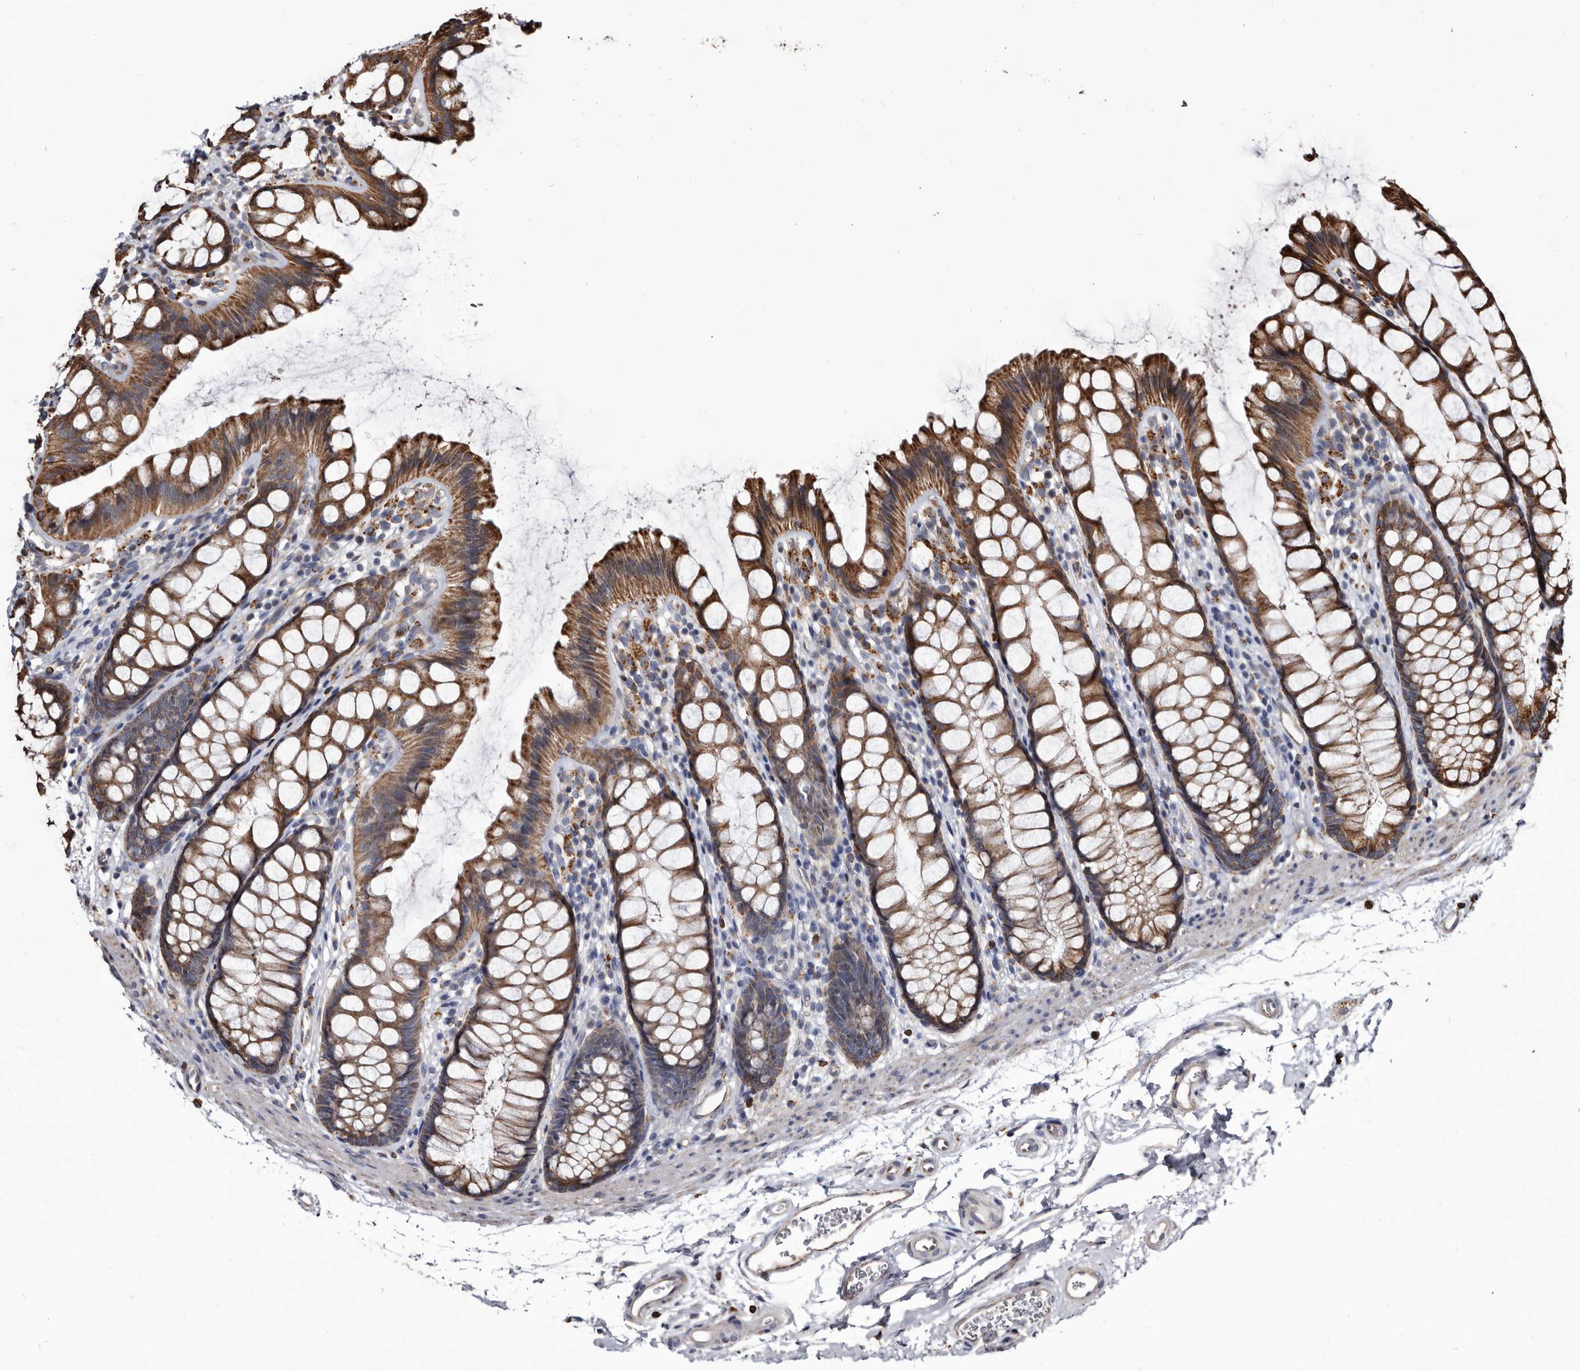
{"staining": {"intensity": "moderate", "quantity": ">75%", "location": "cytoplasmic/membranous"}, "tissue": "rectum", "cell_type": "Glandular cells", "image_type": "normal", "snomed": [{"axis": "morphology", "description": "Normal tissue, NOS"}, {"axis": "topography", "description": "Rectum"}], "caption": "This histopathology image reveals IHC staining of unremarkable human rectum, with medium moderate cytoplasmic/membranous expression in approximately >75% of glandular cells.", "gene": "CTSA", "patient": {"sex": "female", "age": 65}}